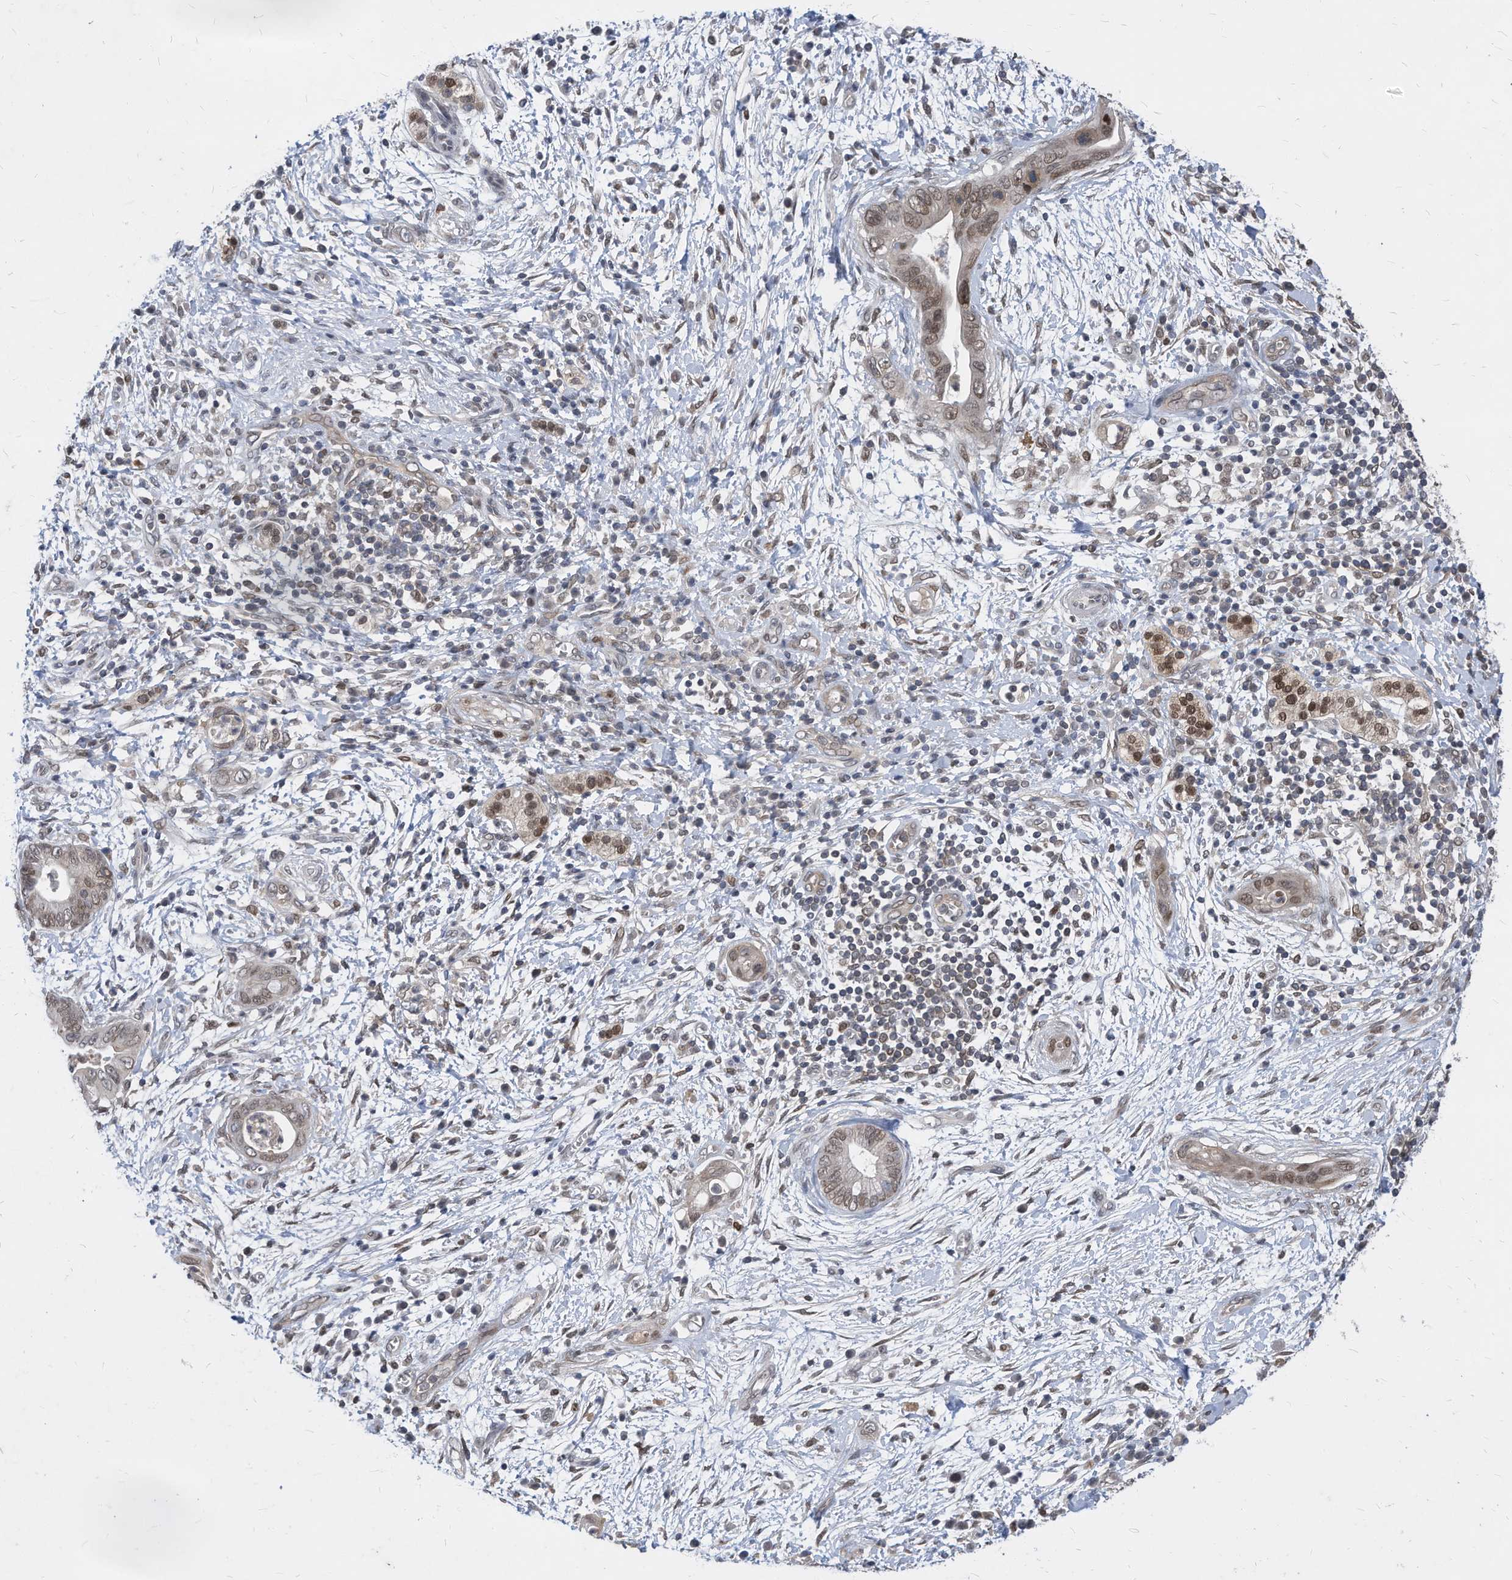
{"staining": {"intensity": "moderate", "quantity": "25%-75%", "location": "nuclear"}, "tissue": "pancreatic cancer", "cell_type": "Tumor cells", "image_type": "cancer", "snomed": [{"axis": "morphology", "description": "Adenocarcinoma, NOS"}, {"axis": "topography", "description": "Pancreas"}], "caption": "Pancreatic cancer was stained to show a protein in brown. There is medium levels of moderate nuclear staining in about 25%-75% of tumor cells. (Brightfield microscopy of DAB IHC at high magnification).", "gene": "KPNB1", "patient": {"sex": "male", "age": 75}}